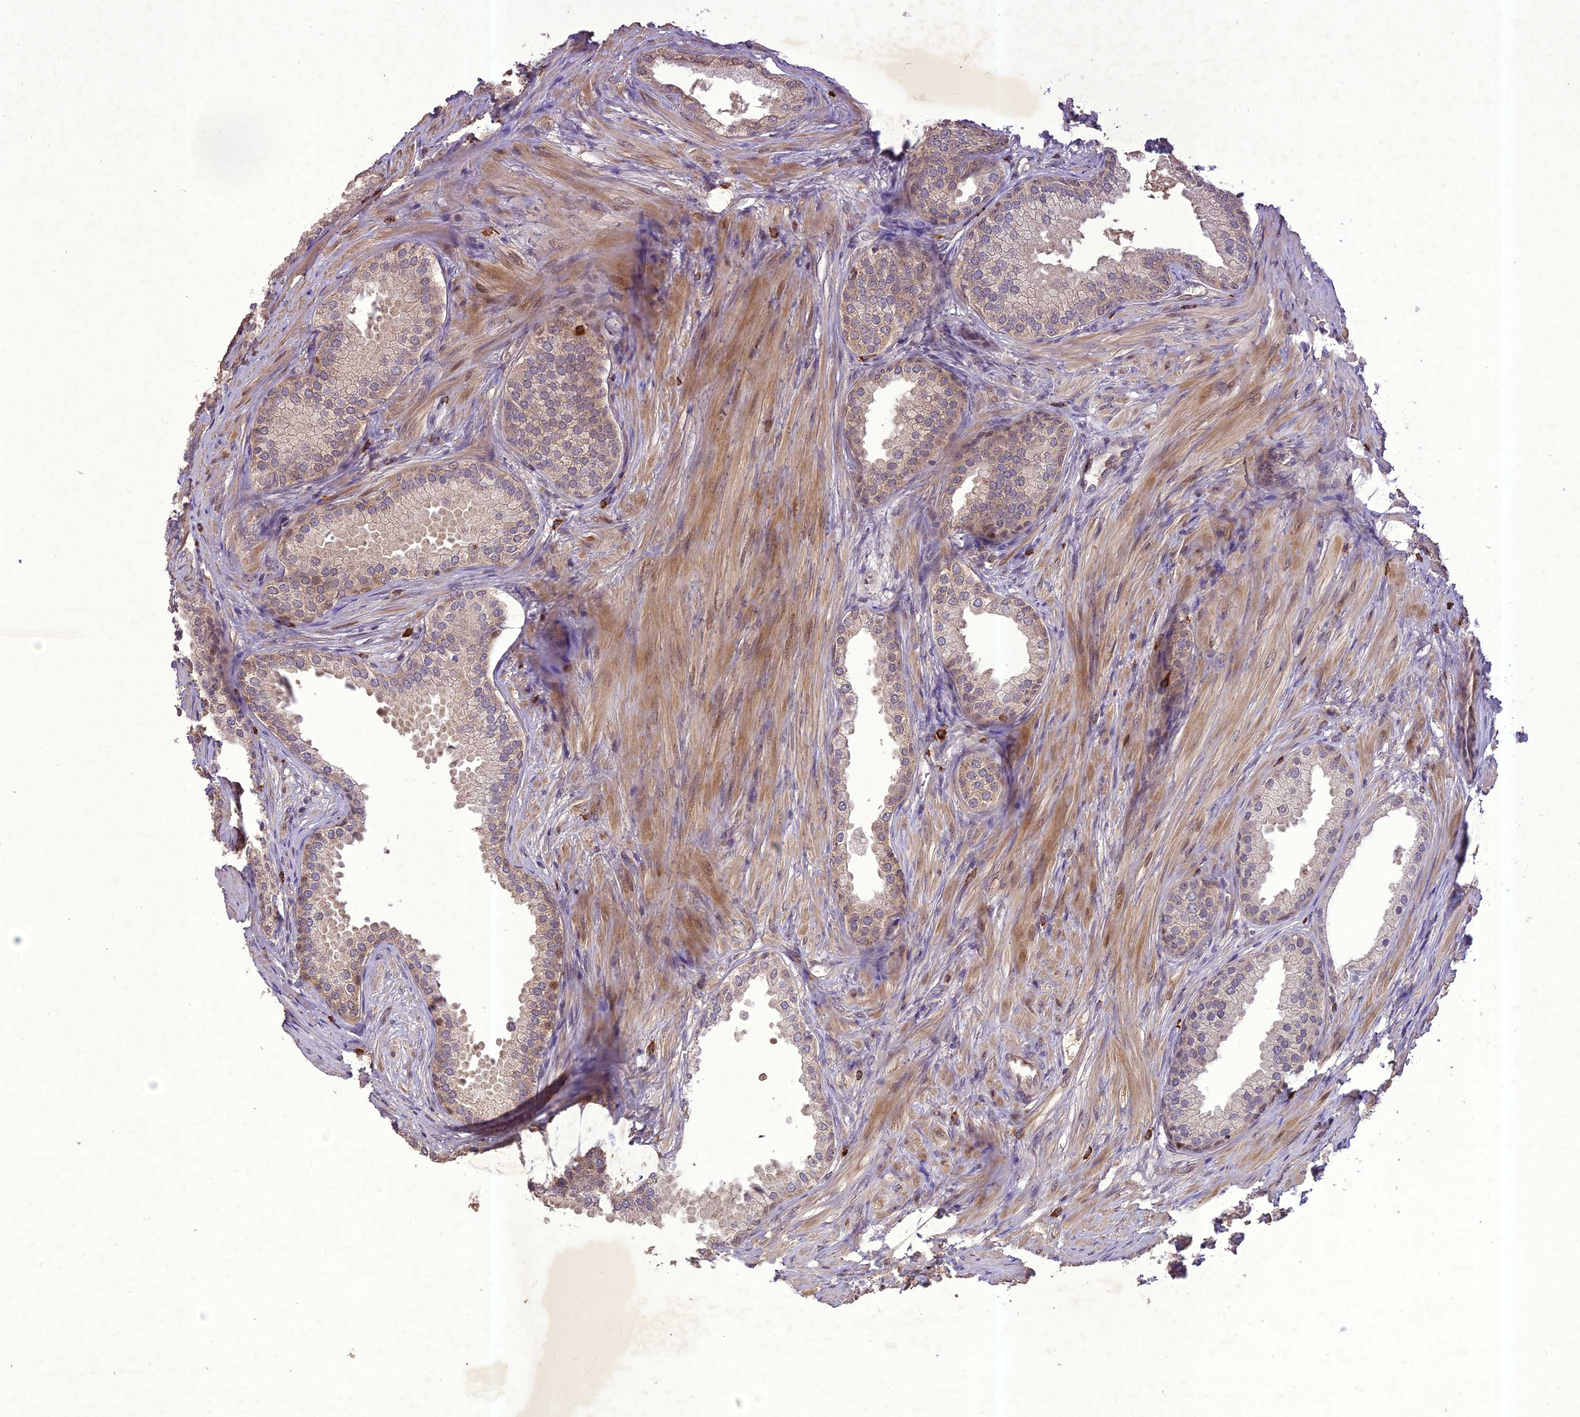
{"staining": {"intensity": "moderate", "quantity": "25%-75%", "location": "cytoplasmic/membranous"}, "tissue": "prostate cancer", "cell_type": "Tumor cells", "image_type": "cancer", "snomed": [{"axis": "morphology", "description": "Adenocarcinoma, High grade"}, {"axis": "topography", "description": "Prostate"}], "caption": "IHC histopathology image of human high-grade adenocarcinoma (prostate) stained for a protein (brown), which exhibits medium levels of moderate cytoplasmic/membranous expression in approximately 25%-75% of tumor cells.", "gene": "TIGD7", "patient": {"sex": "male", "age": 59}}